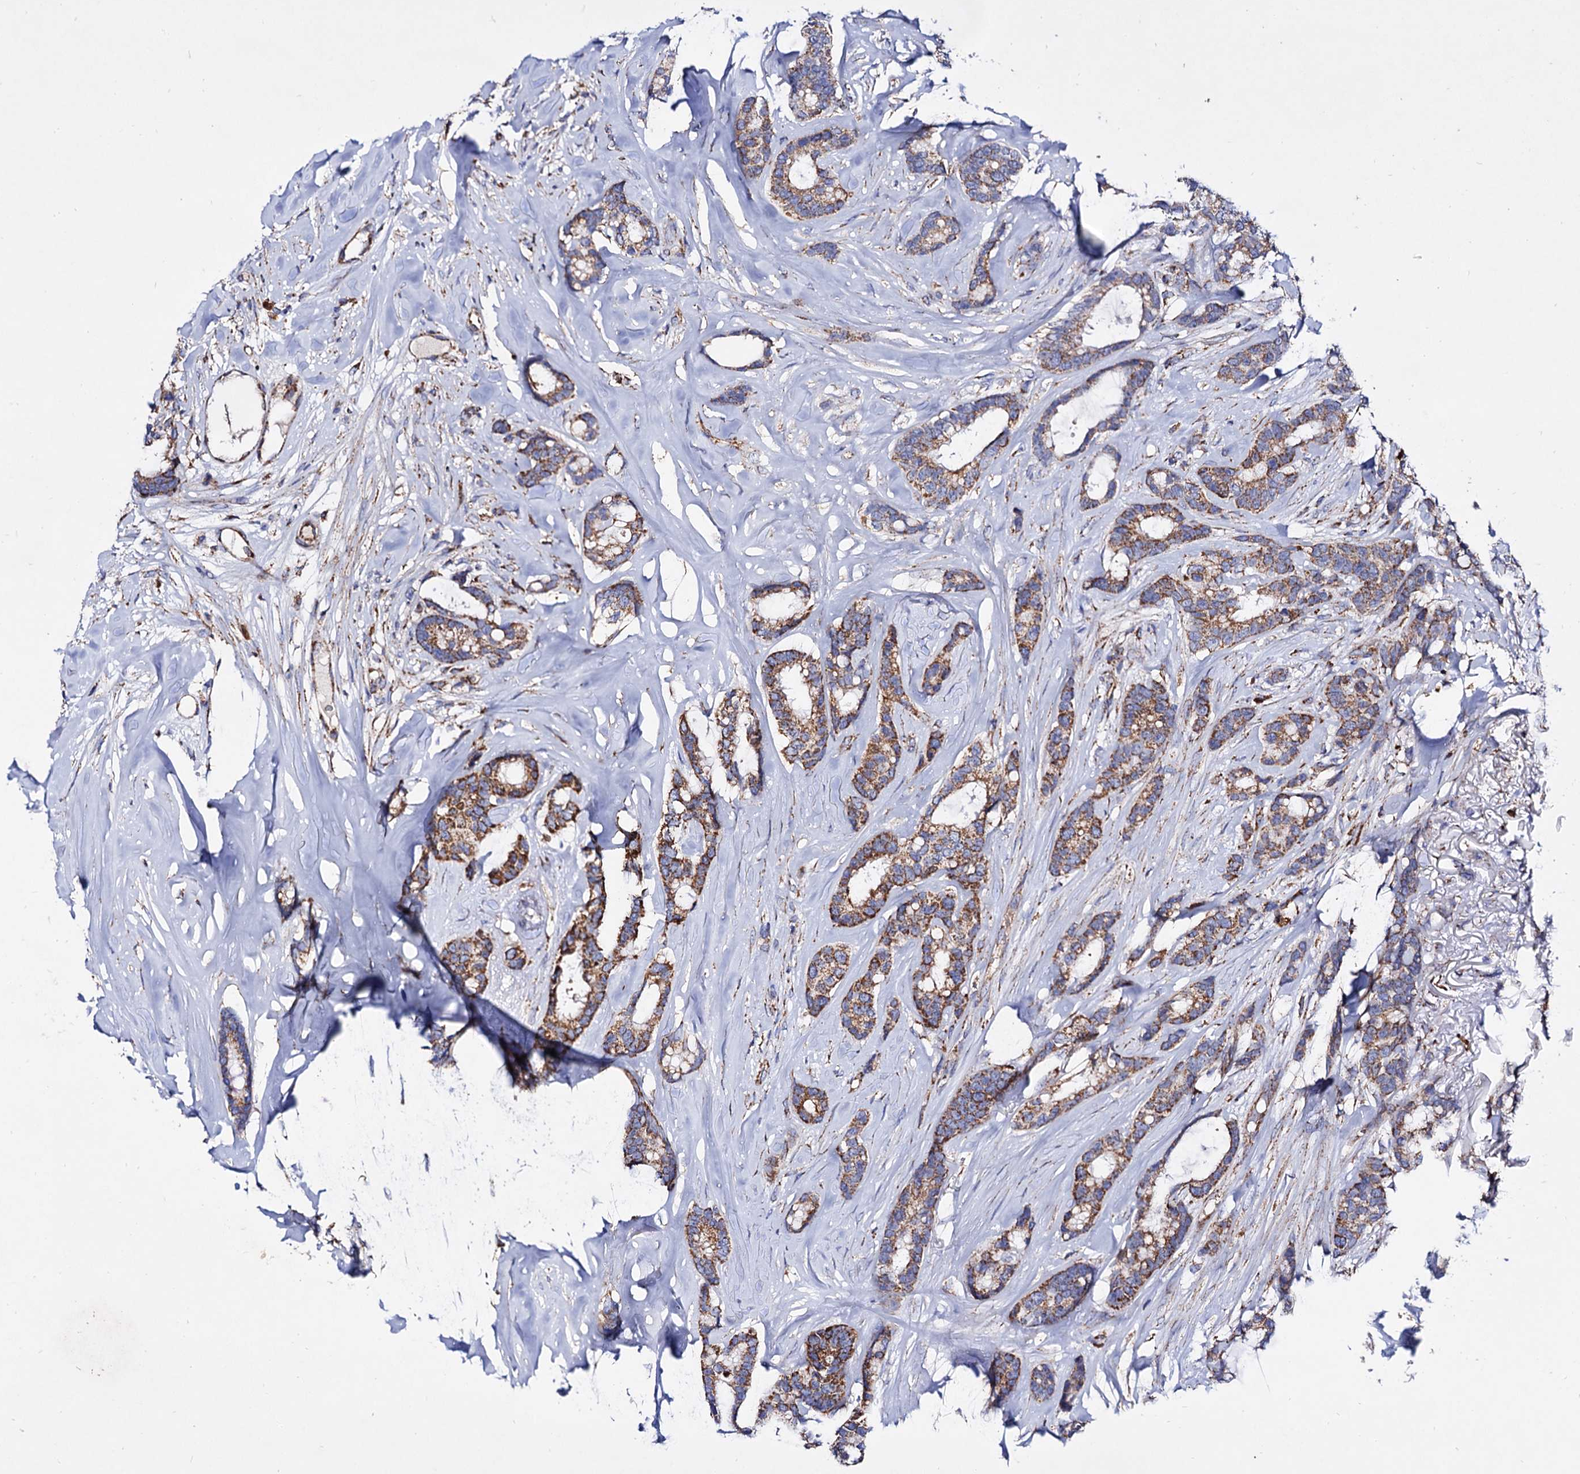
{"staining": {"intensity": "moderate", "quantity": ">75%", "location": "cytoplasmic/membranous"}, "tissue": "breast cancer", "cell_type": "Tumor cells", "image_type": "cancer", "snomed": [{"axis": "morphology", "description": "Duct carcinoma"}, {"axis": "topography", "description": "Breast"}], "caption": "A micrograph of invasive ductal carcinoma (breast) stained for a protein shows moderate cytoplasmic/membranous brown staining in tumor cells. Nuclei are stained in blue.", "gene": "ACAD9", "patient": {"sex": "female", "age": 87}}